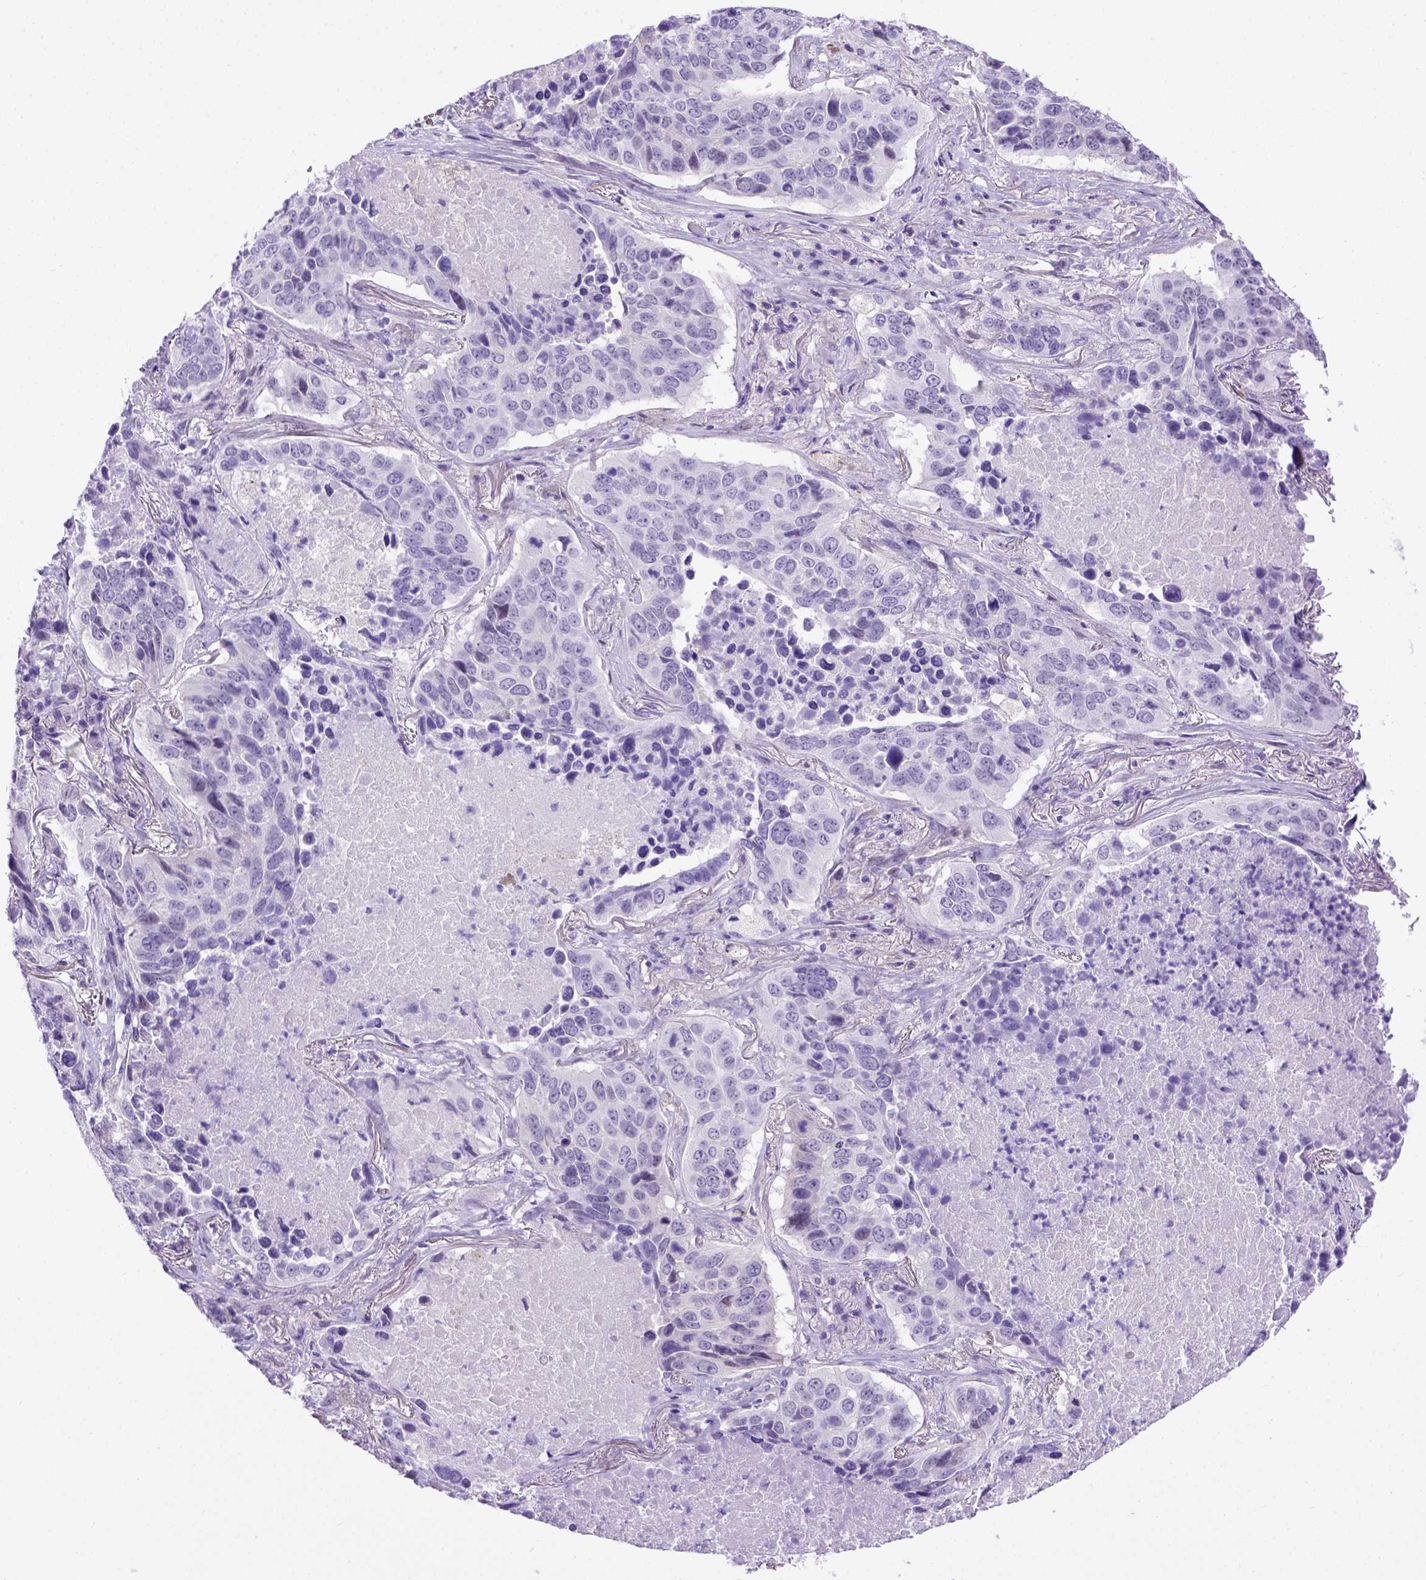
{"staining": {"intensity": "negative", "quantity": "none", "location": "none"}, "tissue": "lung cancer", "cell_type": "Tumor cells", "image_type": "cancer", "snomed": [{"axis": "morphology", "description": "Normal tissue, NOS"}, {"axis": "morphology", "description": "Squamous cell carcinoma, NOS"}, {"axis": "topography", "description": "Bronchus"}, {"axis": "topography", "description": "Lung"}], "caption": "A high-resolution image shows immunohistochemistry (IHC) staining of squamous cell carcinoma (lung), which demonstrates no significant positivity in tumor cells.", "gene": "ADAM12", "patient": {"sex": "male", "age": 64}}